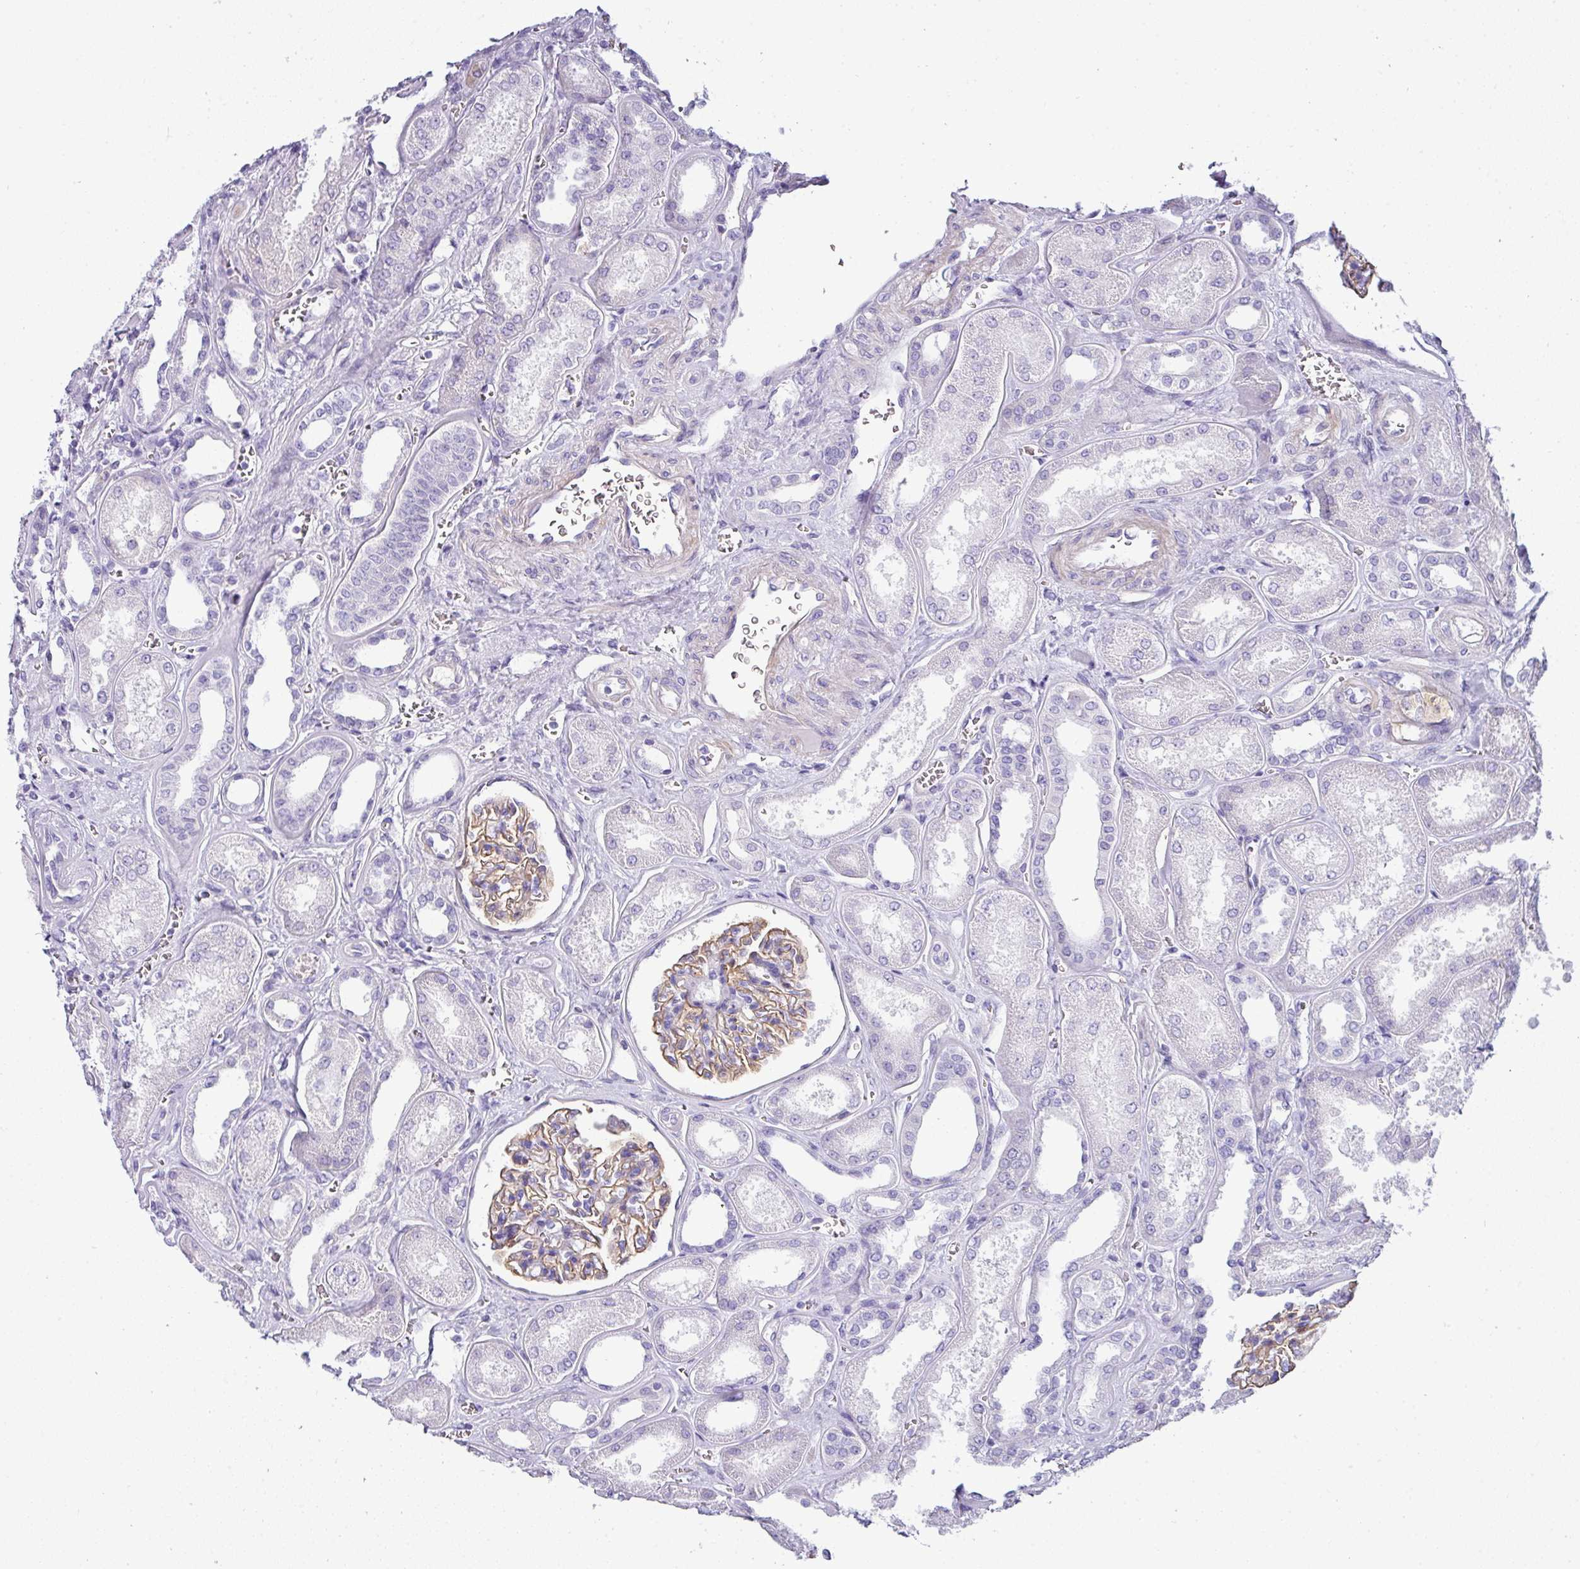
{"staining": {"intensity": "moderate", "quantity": "25%-75%", "location": "cytoplasmic/membranous"}, "tissue": "kidney", "cell_type": "Cells in glomeruli", "image_type": "normal", "snomed": [{"axis": "morphology", "description": "Normal tissue, NOS"}, {"axis": "morphology", "description": "Adenocarcinoma, NOS"}, {"axis": "topography", "description": "Kidney"}], "caption": "A photomicrograph showing moderate cytoplasmic/membranous staining in approximately 25%-75% of cells in glomeruli in normal kidney, as visualized by brown immunohistochemical staining.", "gene": "VCX2", "patient": {"sex": "female", "age": 68}}